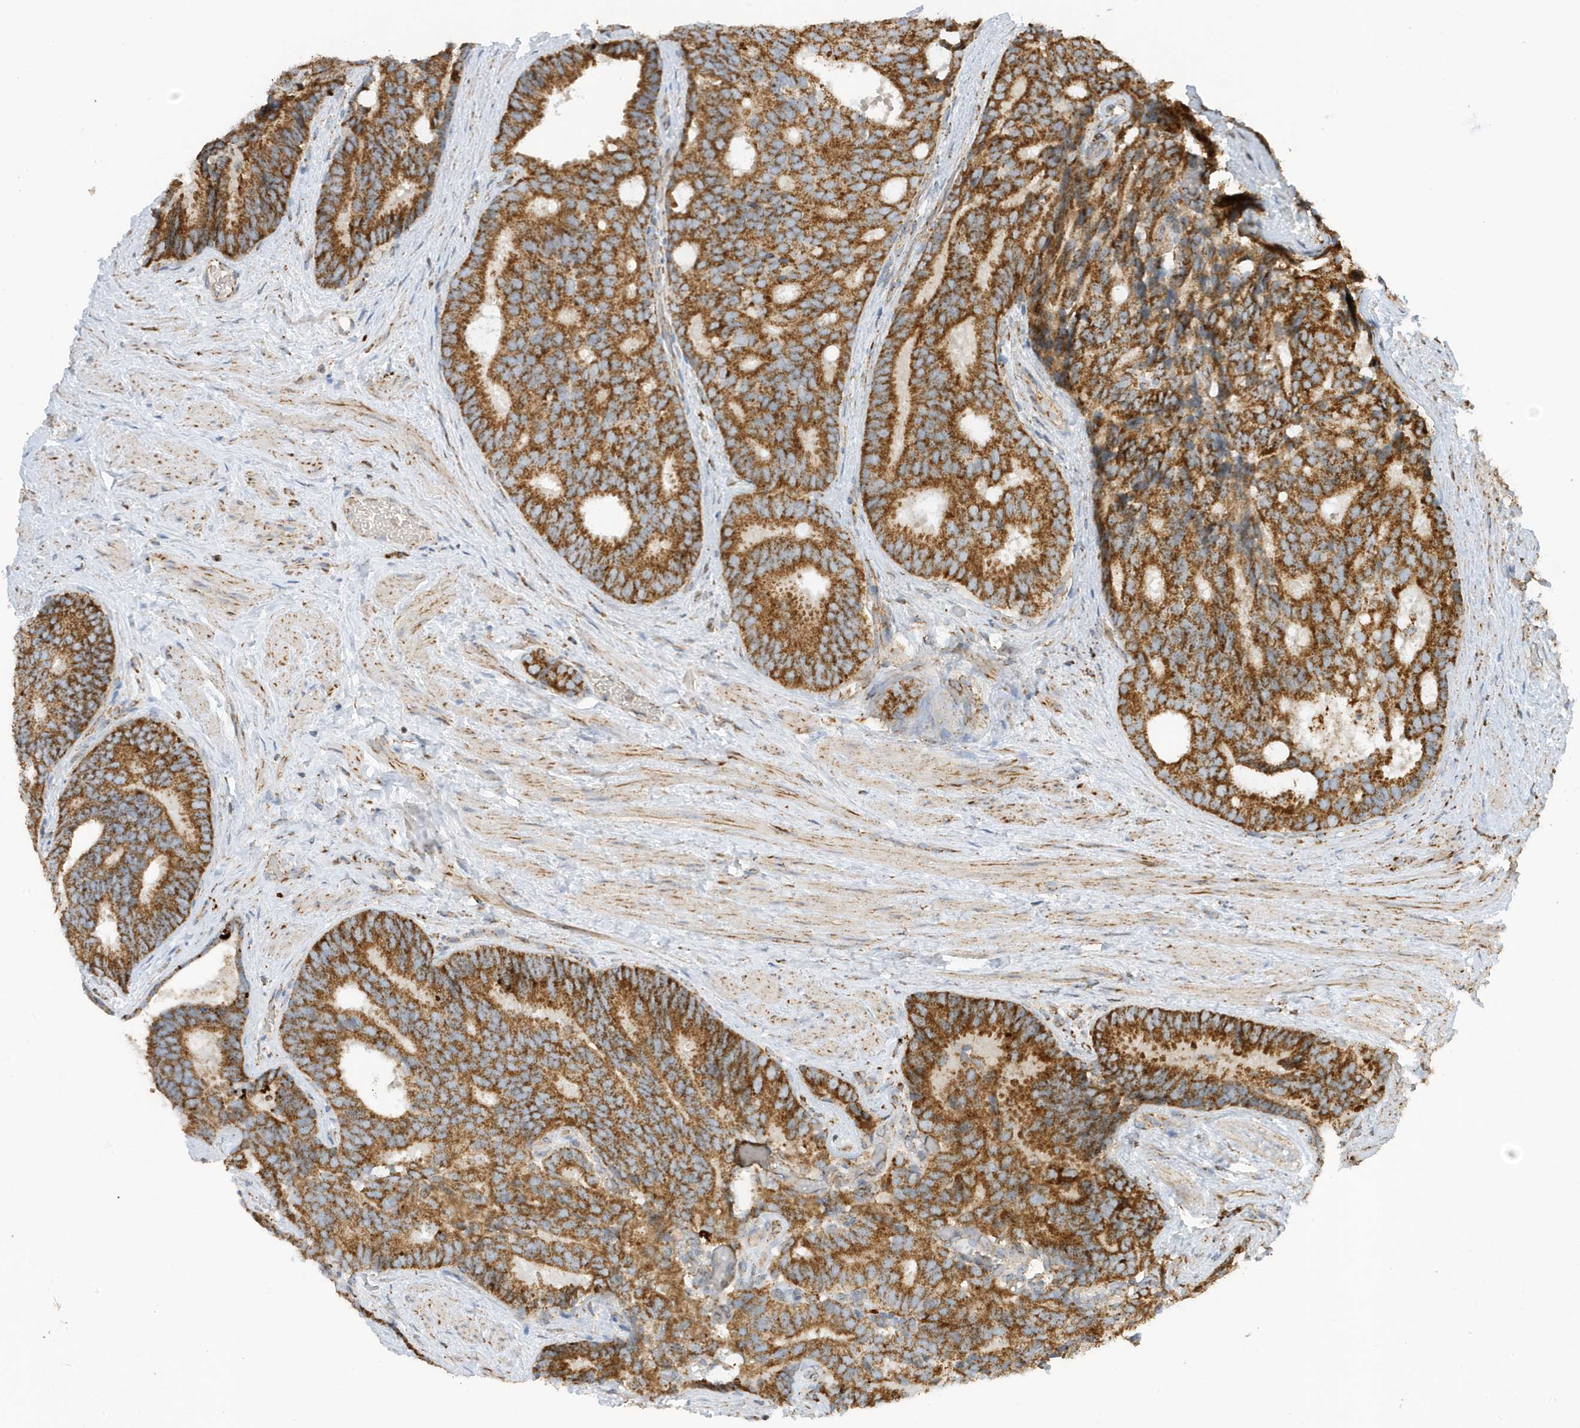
{"staining": {"intensity": "strong", "quantity": ">75%", "location": "cytoplasmic/membranous"}, "tissue": "prostate cancer", "cell_type": "Tumor cells", "image_type": "cancer", "snomed": [{"axis": "morphology", "description": "Adenocarcinoma, Low grade"}, {"axis": "topography", "description": "Prostate"}], "caption": "A brown stain shows strong cytoplasmic/membranous expression of a protein in human prostate cancer tumor cells.", "gene": "ATP5ME", "patient": {"sex": "male", "age": 71}}